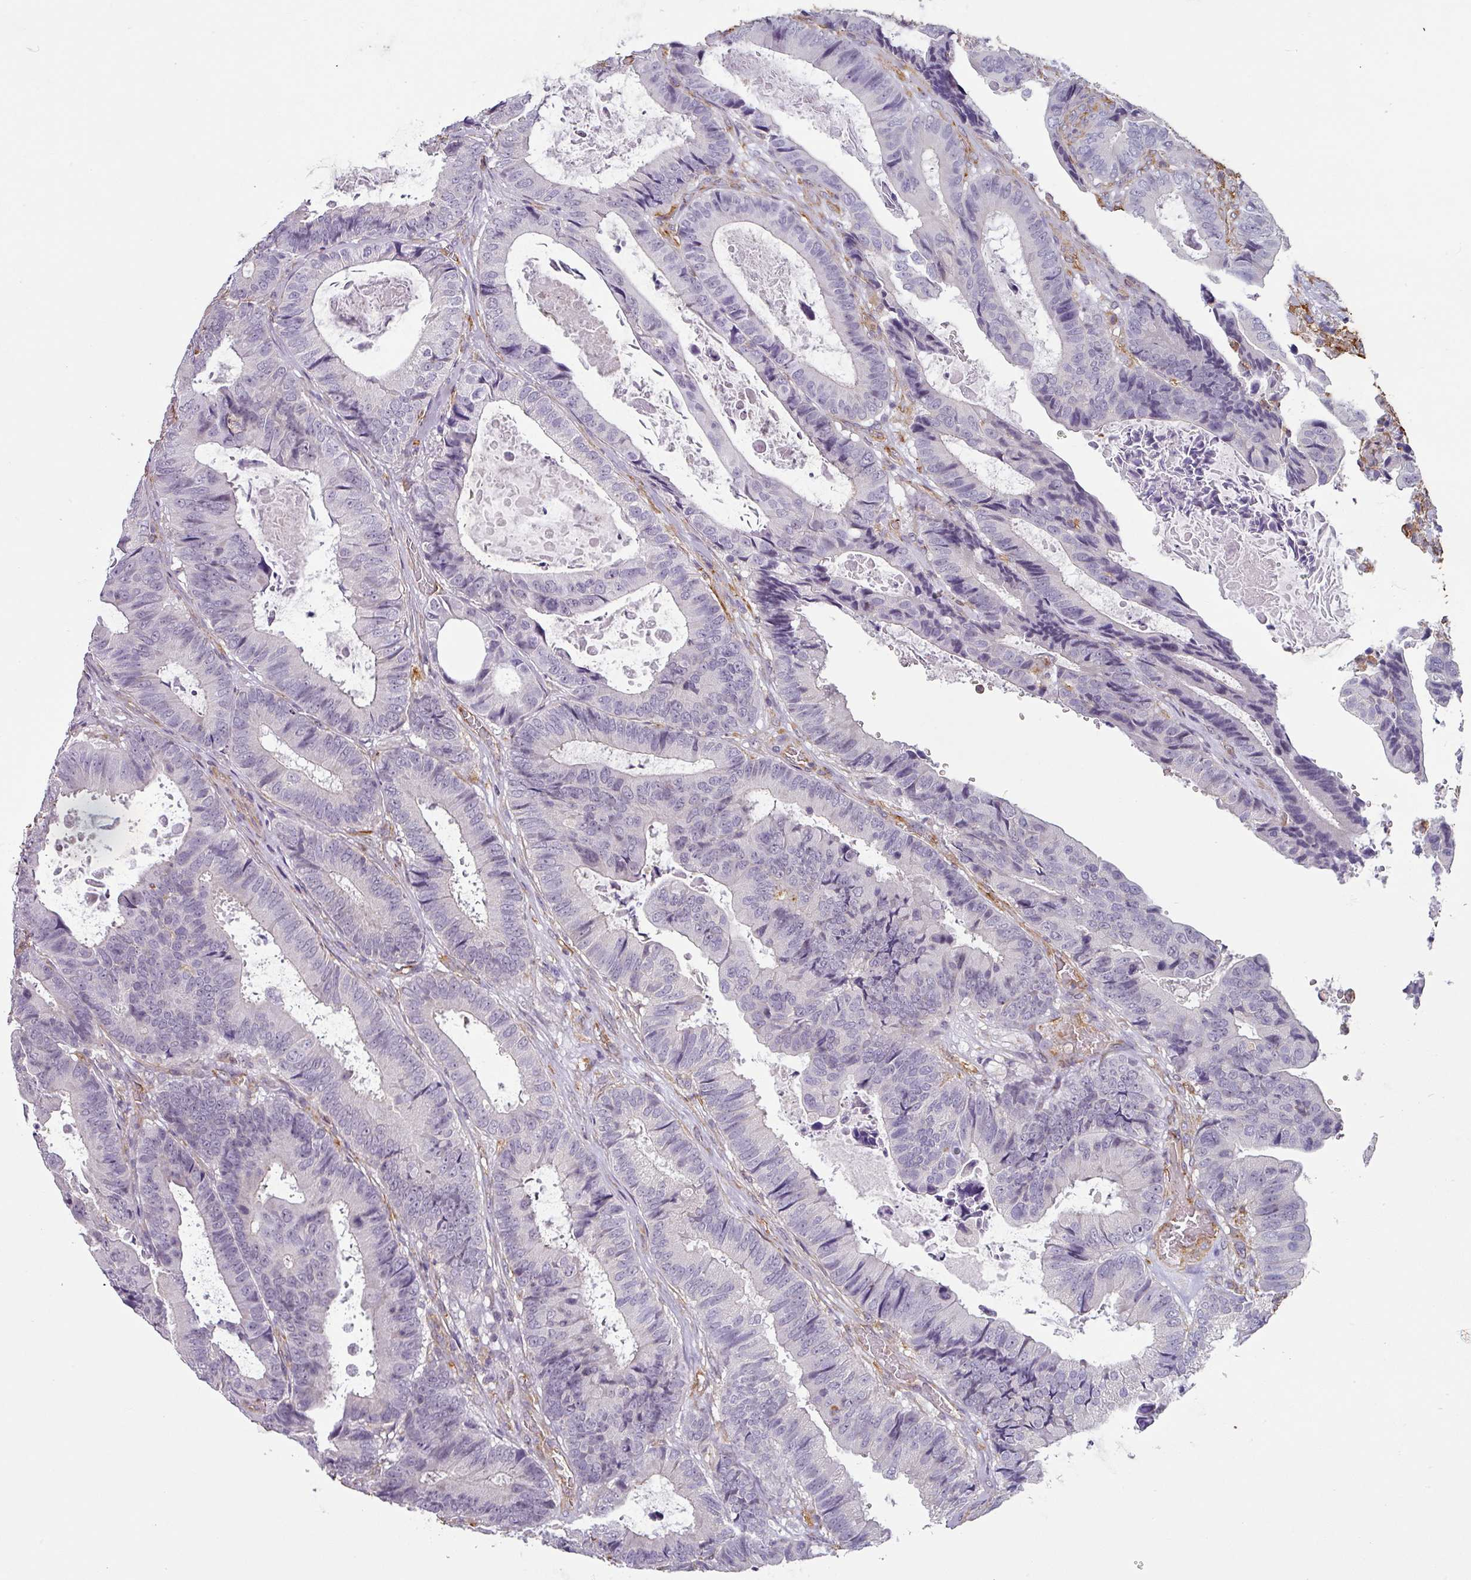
{"staining": {"intensity": "negative", "quantity": "none", "location": "none"}, "tissue": "colorectal cancer", "cell_type": "Tumor cells", "image_type": "cancer", "snomed": [{"axis": "morphology", "description": "Adenocarcinoma, NOS"}, {"axis": "topography", "description": "Colon"}], "caption": "There is no significant positivity in tumor cells of colorectal adenocarcinoma.", "gene": "ZNF280C", "patient": {"sex": "male", "age": 85}}